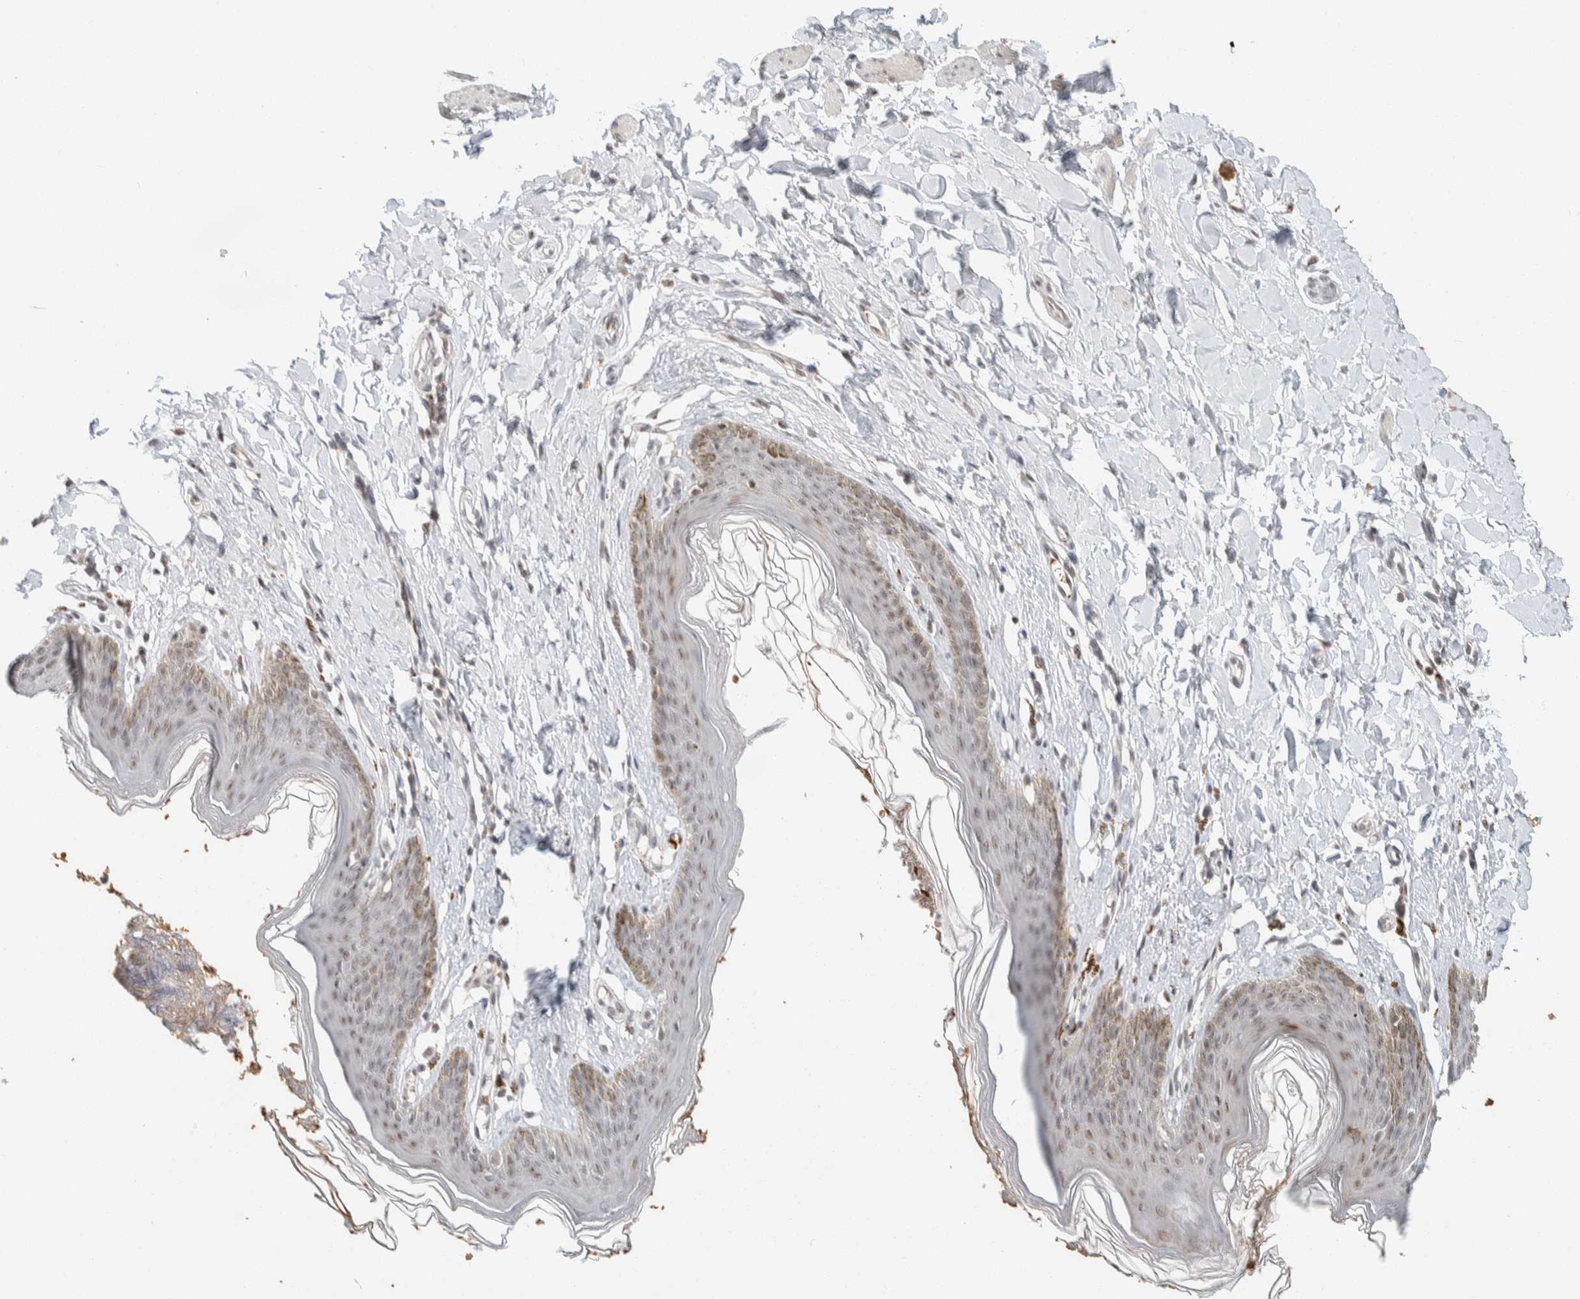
{"staining": {"intensity": "moderate", "quantity": "25%-75%", "location": "nuclear"}, "tissue": "skin", "cell_type": "Epidermal cells", "image_type": "normal", "snomed": [{"axis": "morphology", "description": "Normal tissue, NOS"}, {"axis": "topography", "description": "Vulva"}], "caption": "Skin stained with immunohistochemistry demonstrates moderate nuclear expression in about 25%-75% of epidermal cells.", "gene": "ZBTB2", "patient": {"sex": "female", "age": 66}}